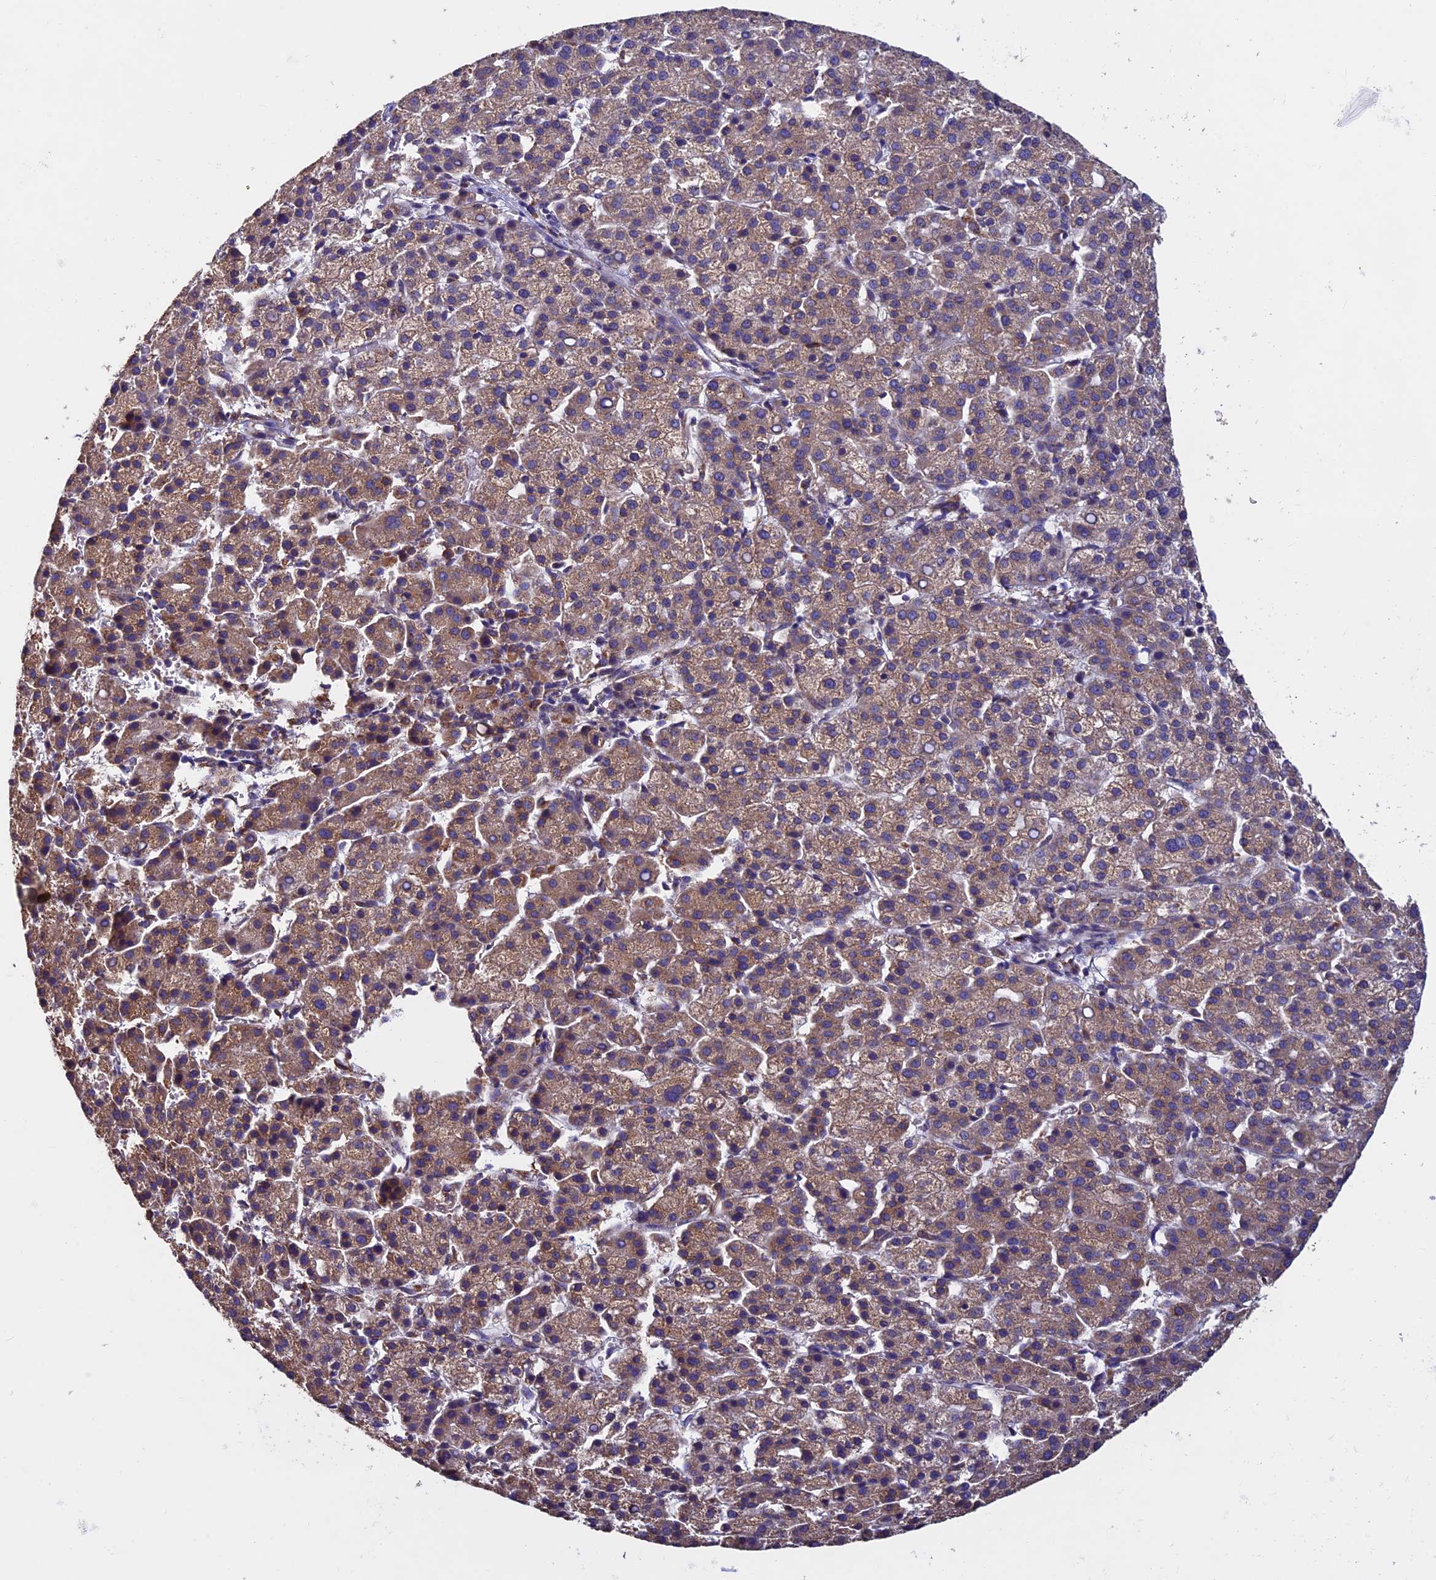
{"staining": {"intensity": "moderate", "quantity": ">75%", "location": "cytoplasmic/membranous"}, "tissue": "liver cancer", "cell_type": "Tumor cells", "image_type": "cancer", "snomed": [{"axis": "morphology", "description": "Carcinoma, Hepatocellular, NOS"}, {"axis": "topography", "description": "Liver"}], "caption": "Tumor cells display medium levels of moderate cytoplasmic/membranous staining in approximately >75% of cells in human liver hepatocellular carcinoma.", "gene": "BTBD3", "patient": {"sex": "female", "age": 58}}